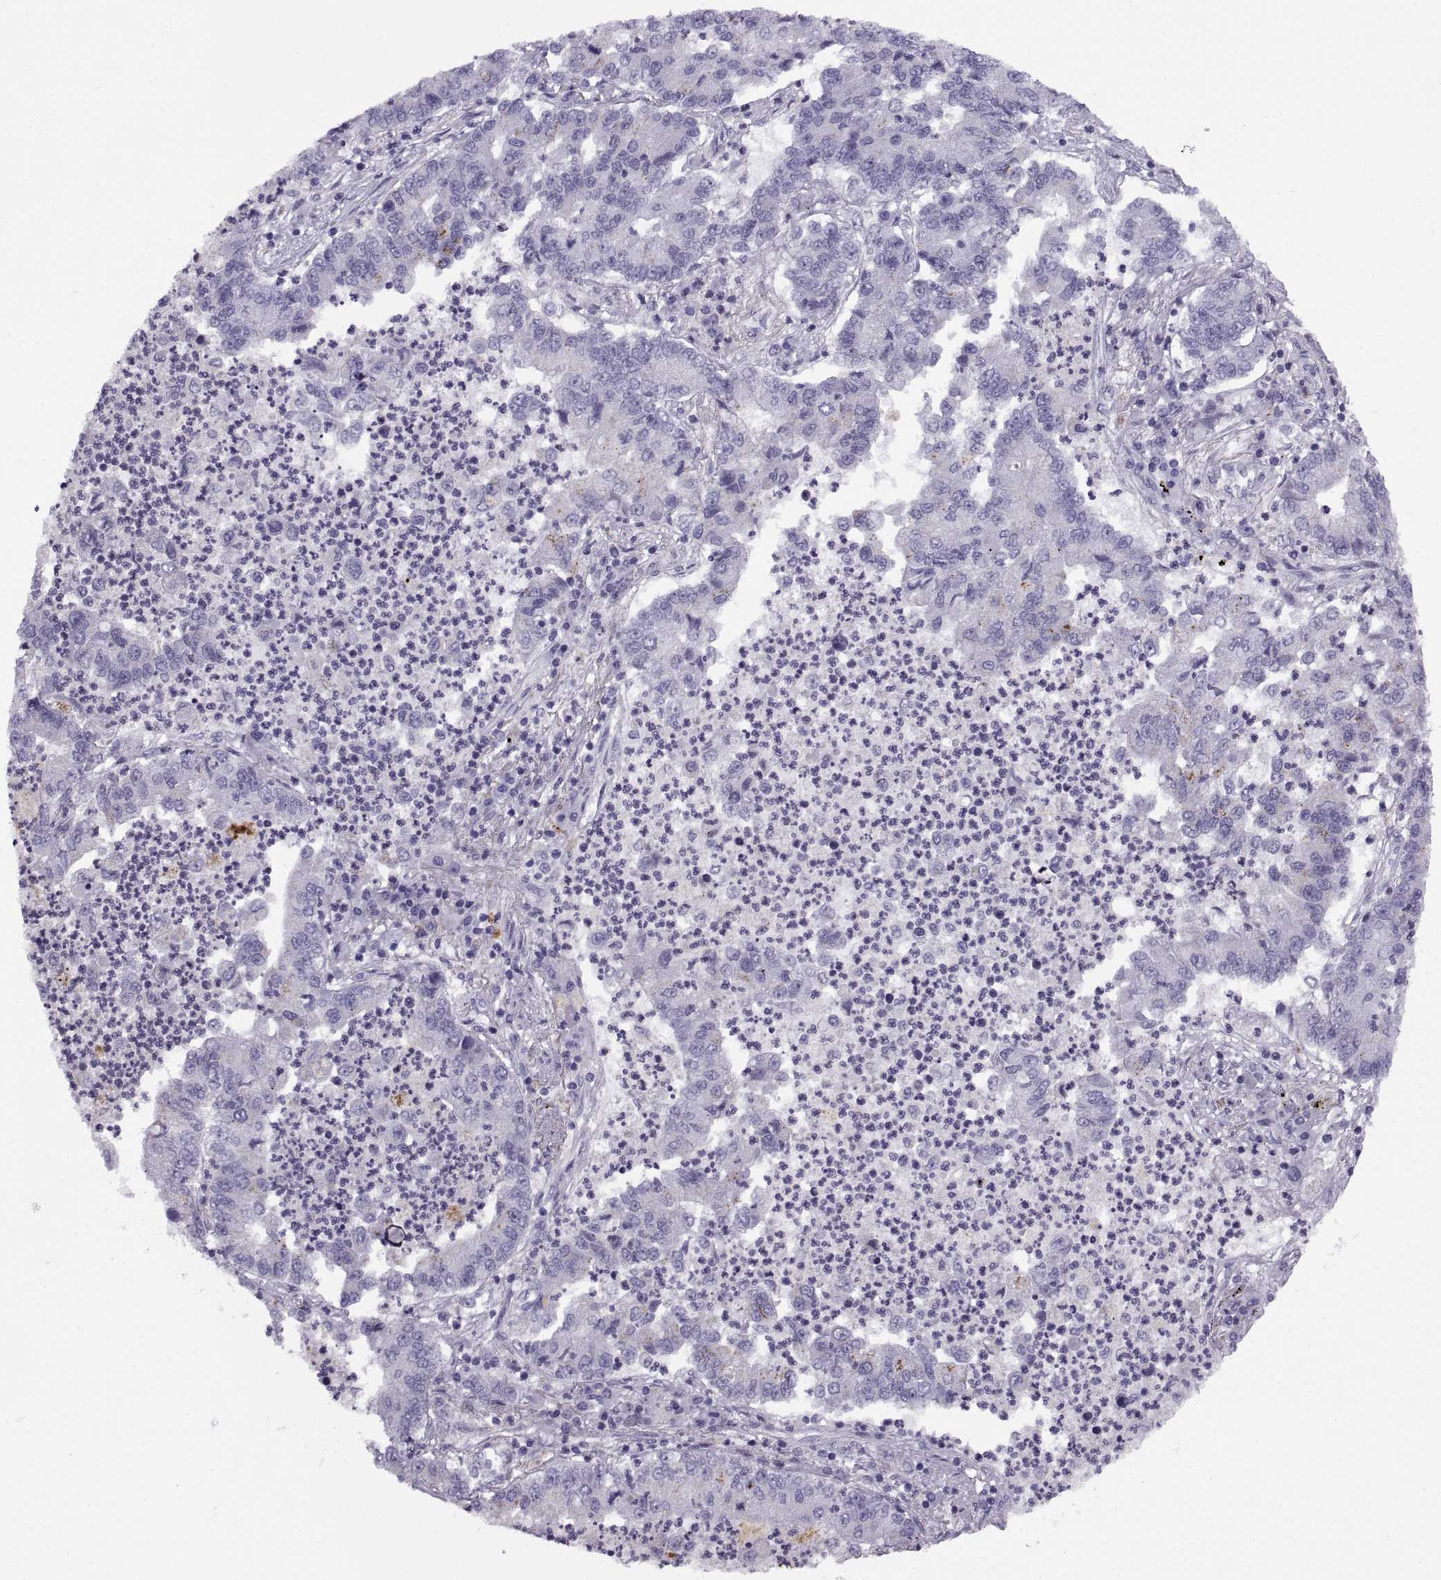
{"staining": {"intensity": "negative", "quantity": "none", "location": "none"}, "tissue": "lung cancer", "cell_type": "Tumor cells", "image_type": "cancer", "snomed": [{"axis": "morphology", "description": "Adenocarcinoma, NOS"}, {"axis": "topography", "description": "Lung"}], "caption": "Immunohistochemistry of adenocarcinoma (lung) exhibits no positivity in tumor cells. The staining was performed using DAB to visualize the protein expression in brown, while the nuclei were stained in blue with hematoxylin (Magnification: 20x).", "gene": "CALCR", "patient": {"sex": "female", "age": 57}}